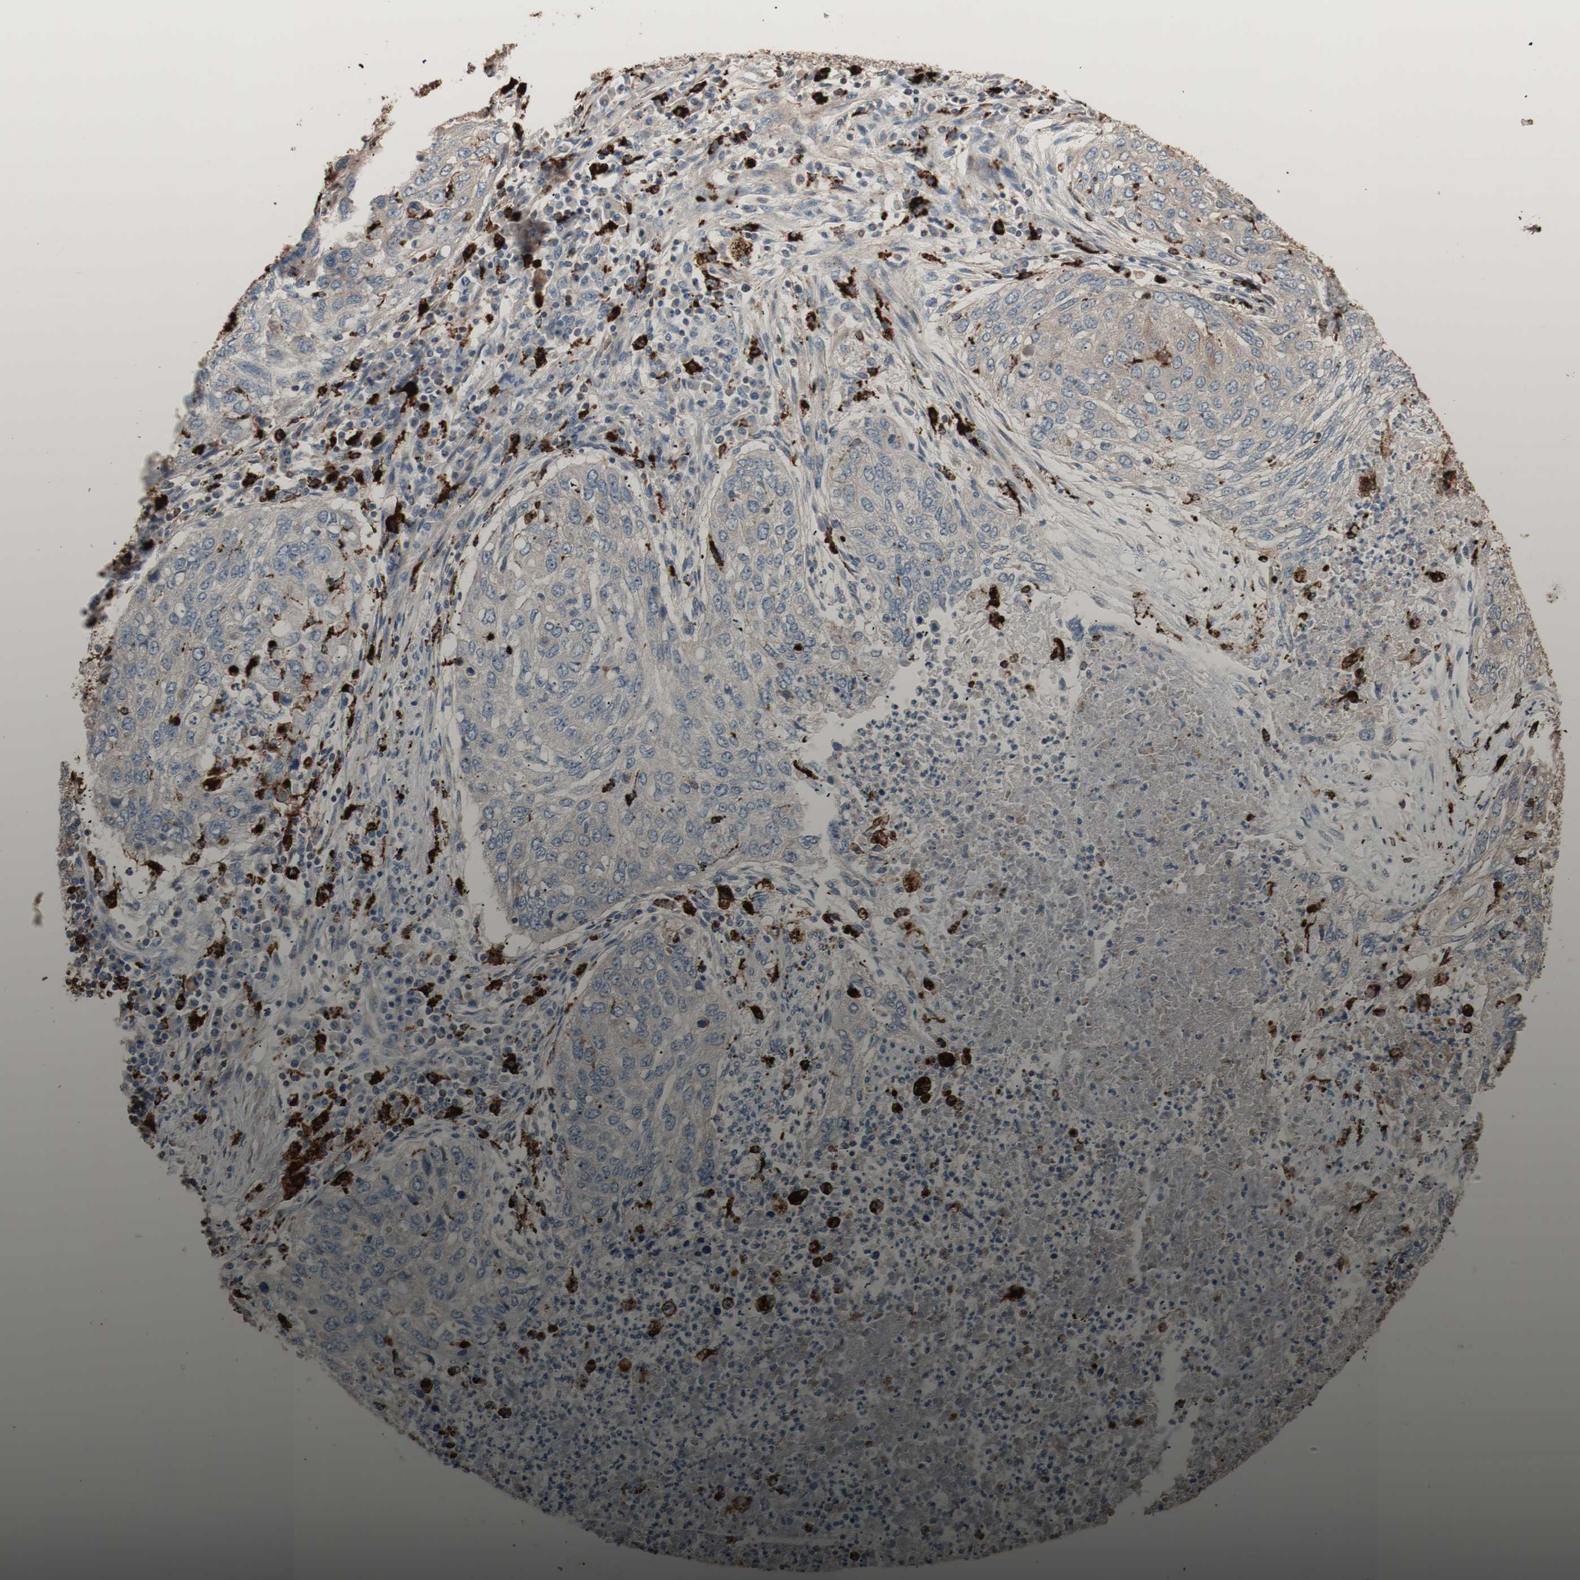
{"staining": {"intensity": "weak", "quantity": "25%-75%", "location": "cytoplasmic/membranous"}, "tissue": "lung cancer", "cell_type": "Tumor cells", "image_type": "cancer", "snomed": [{"axis": "morphology", "description": "Squamous cell carcinoma, NOS"}, {"axis": "topography", "description": "Lung"}], "caption": "Lung cancer stained for a protein shows weak cytoplasmic/membranous positivity in tumor cells.", "gene": "CCT3", "patient": {"sex": "female", "age": 63}}